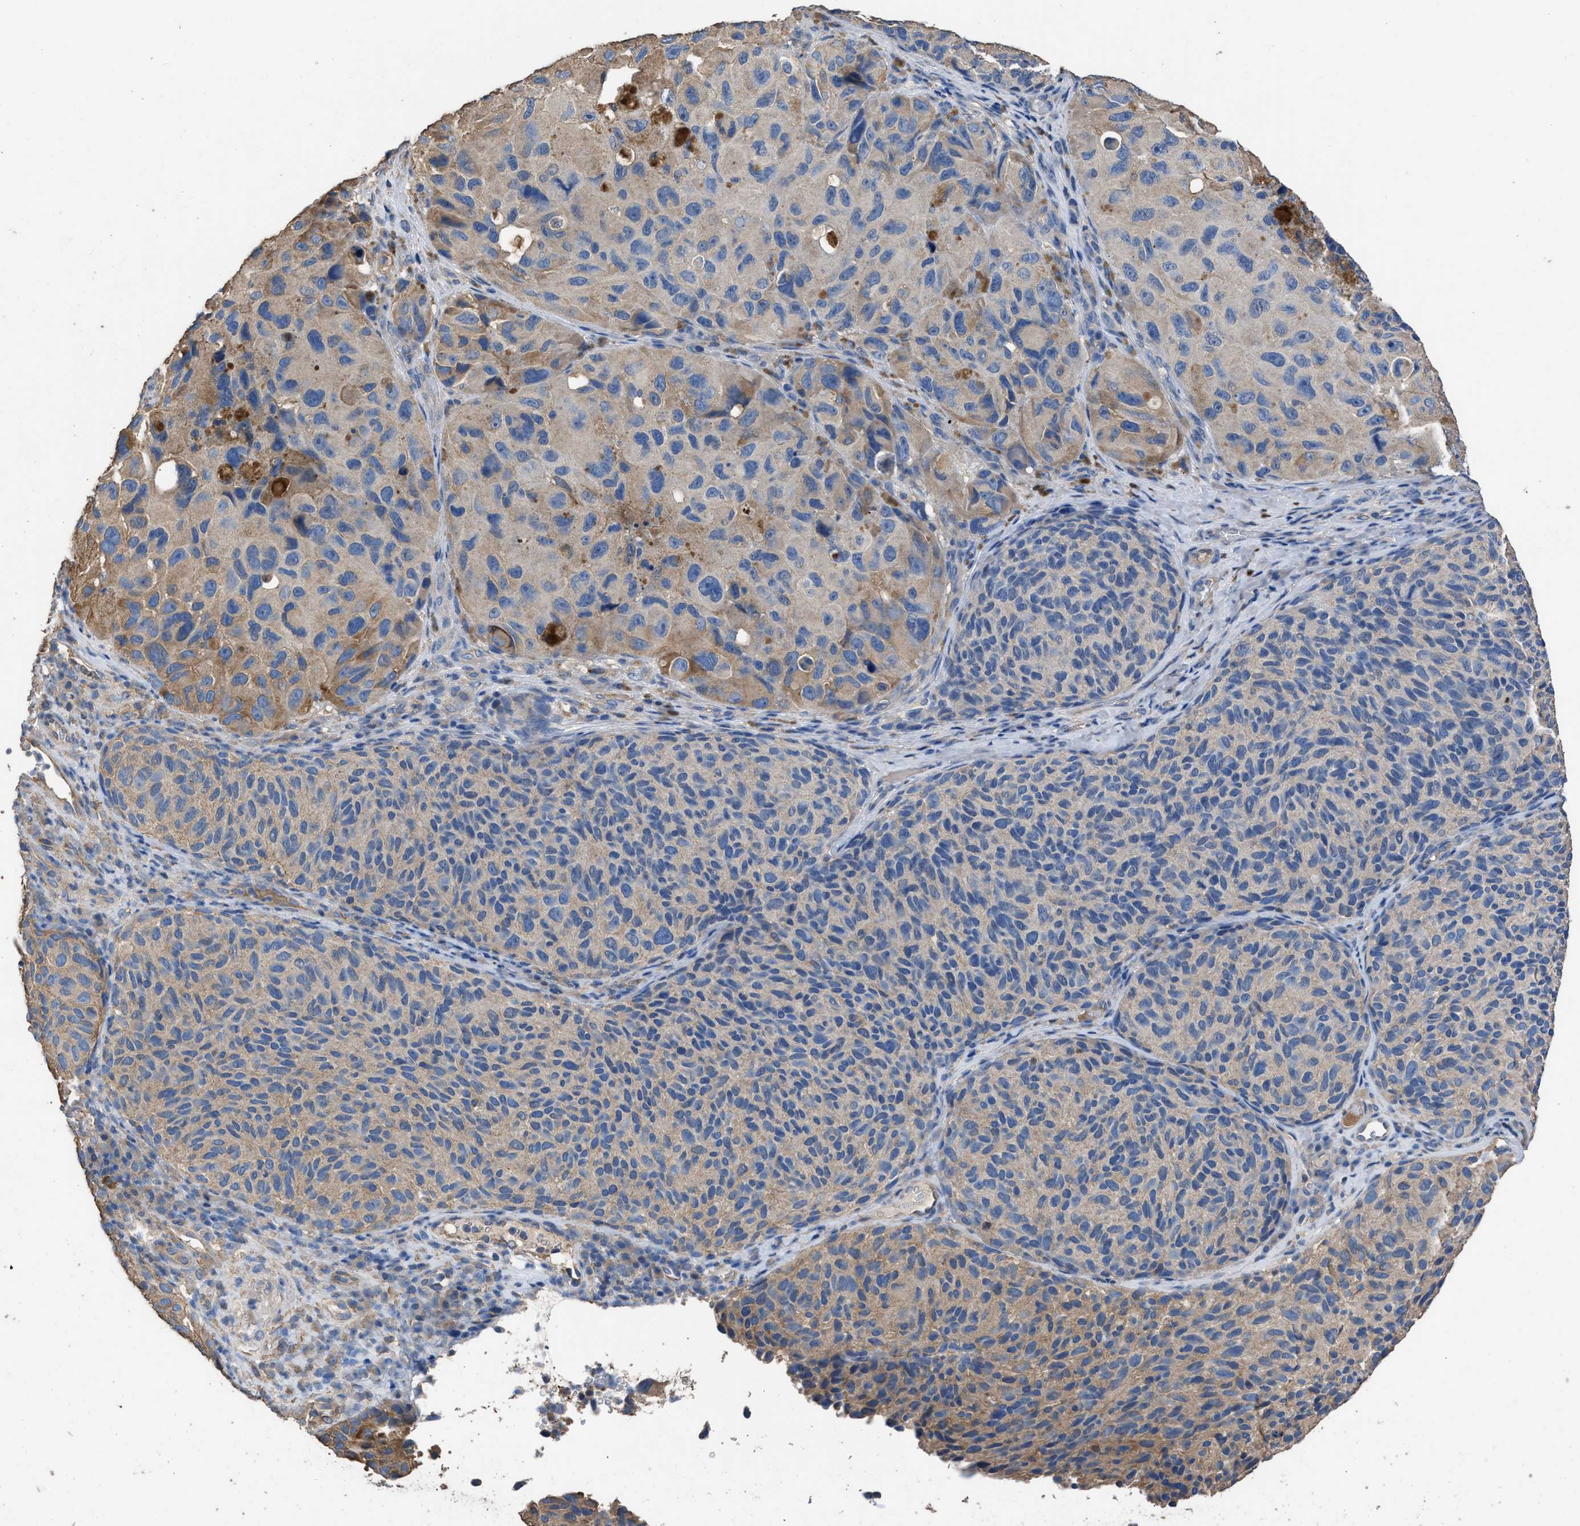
{"staining": {"intensity": "weak", "quantity": "25%-75%", "location": "cytoplasmic/membranous"}, "tissue": "melanoma", "cell_type": "Tumor cells", "image_type": "cancer", "snomed": [{"axis": "morphology", "description": "Malignant melanoma, NOS"}, {"axis": "topography", "description": "Skin"}], "caption": "This histopathology image demonstrates immunohistochemistry staining of malignant melanoma, with low weak cytoplasmic/membranous expression in about 25%-75% of tumor cells.", "gene": "ITSN1", "patient": {"sex": "female", "age": 73}}